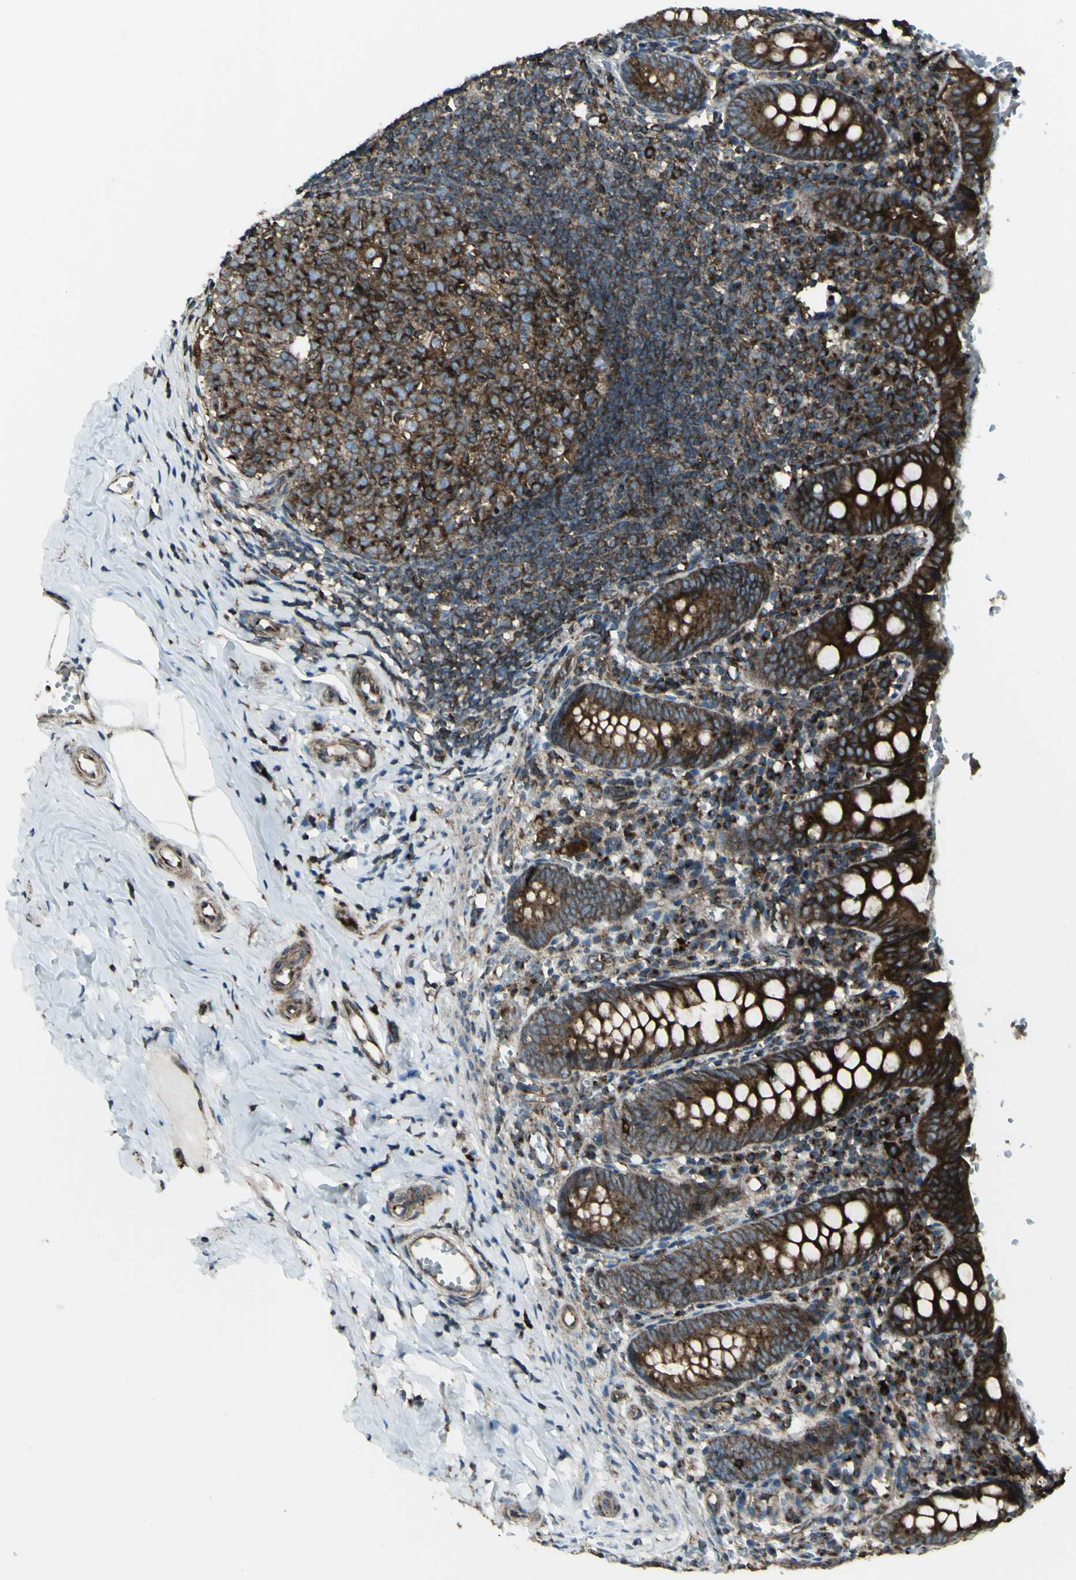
{"staining": {"intensity": "strong", "quantity": ">75%", "location": "cytoplasmic/membranous"}, "tissue": "appendix", "cell_type": "Glandular cells", "image_type": "normal", "snomed": [{"axis": "morphology", "description": "Normal tissue, NOS"}, {"axis": "topography", "description": "Appendix"}], "caption": "Immunohistochemistry image of benign human appendix stained for a protein (brown), which reveals high levels of strong cytoplasmic/membranous positivity in approximately >75% of glandular cells.", "gene": "NAPA", "patient": {"sex": "female", "age": 10}}